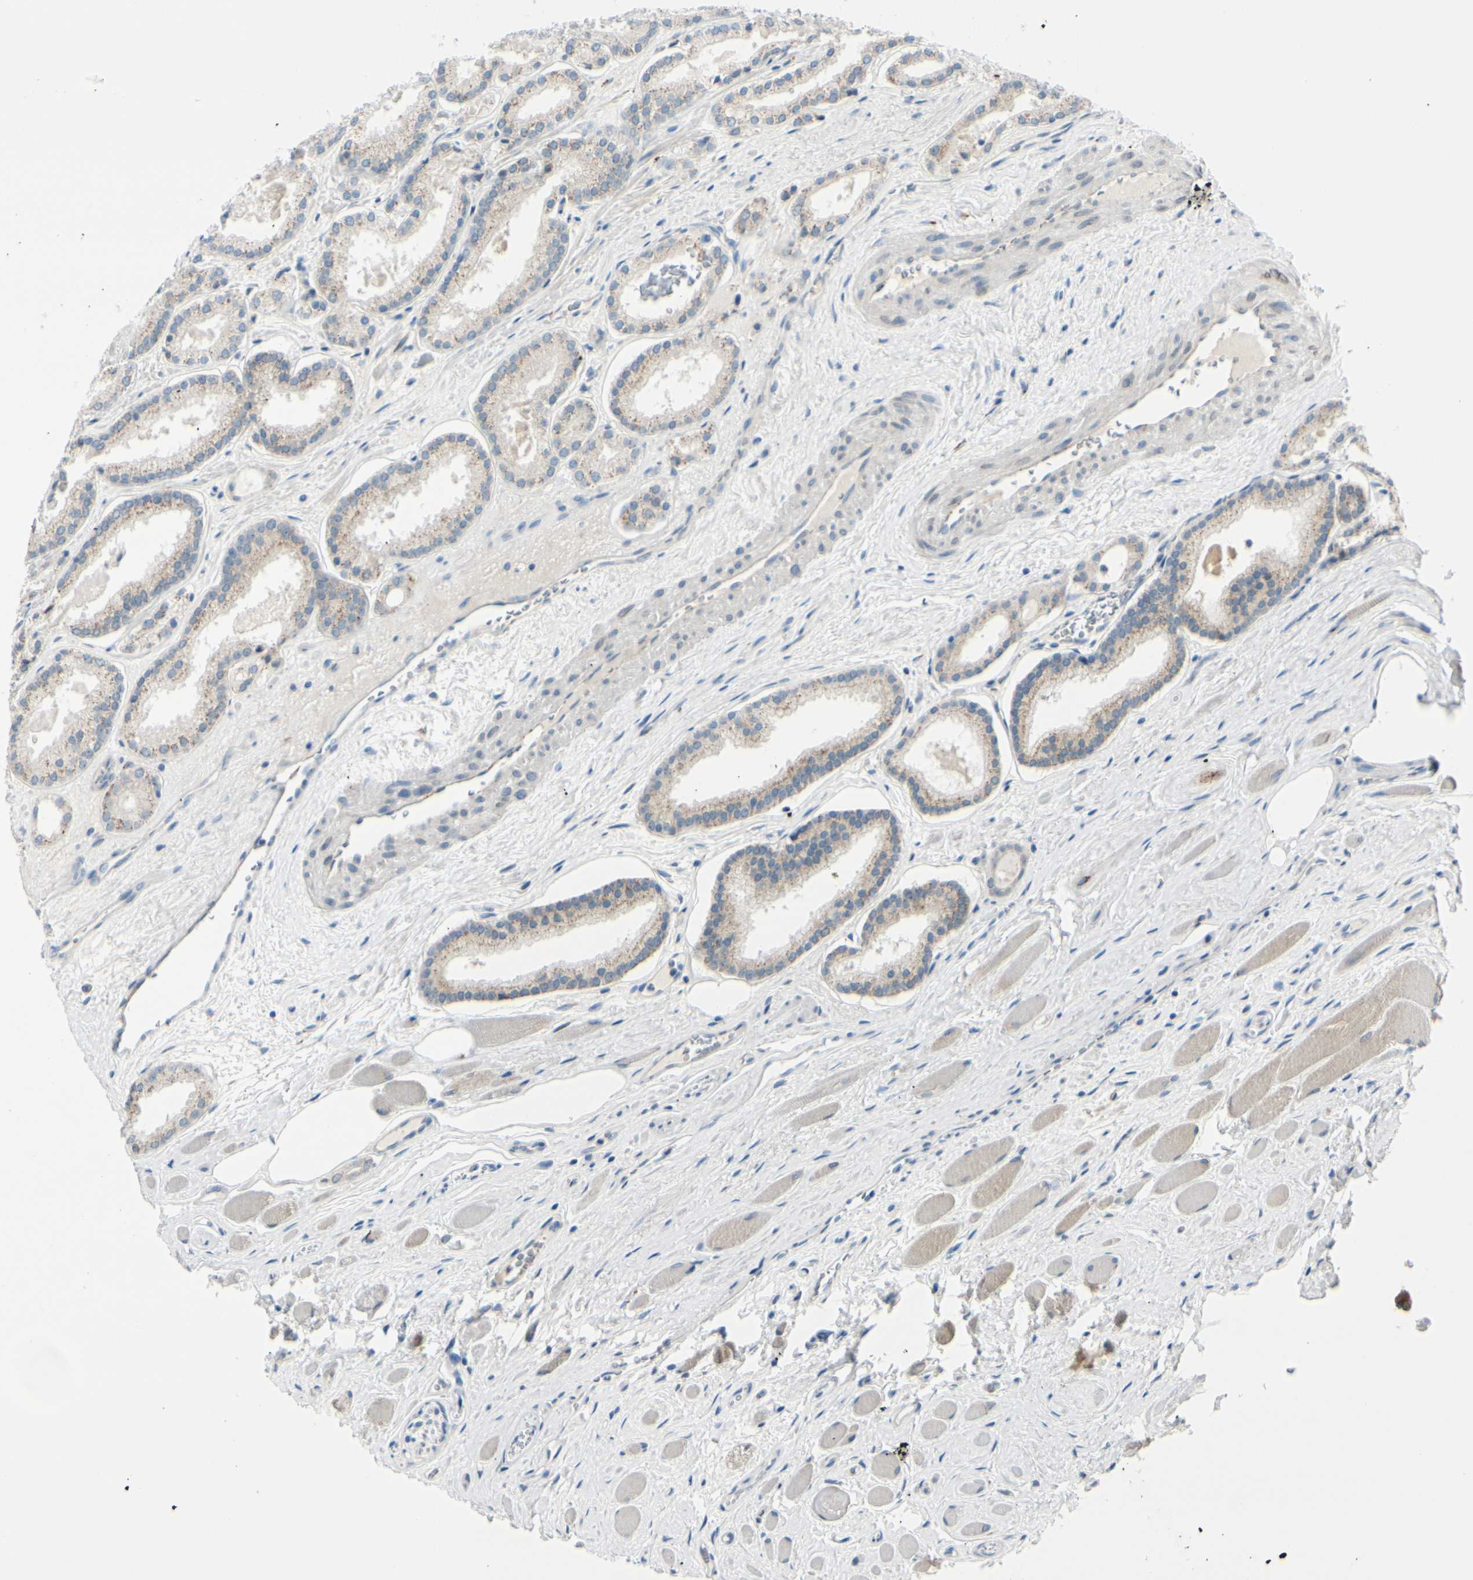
{"staining": {"intensity": "weak", "quantity": ">75%", "location": "cytoplasmic/membranous"}, "tissue": "prostate cancer", "cell_type": "Tumor cells", "image_type": "cancer", "snomed": [{"axis": "morphology", "description": "Adenocarcinoma, Low grade"}, {"axis": "topography", "description": "Prostate"}], "caption": "Human prostate cancer (adenocarcinoma (low-grade)) stained with a brown dye shows weak cytoplasmic/membranous positive staining in about >75% of tumor cells.", "gene": "GALNT5", "patient": {"sex": "male", "age": 59}}